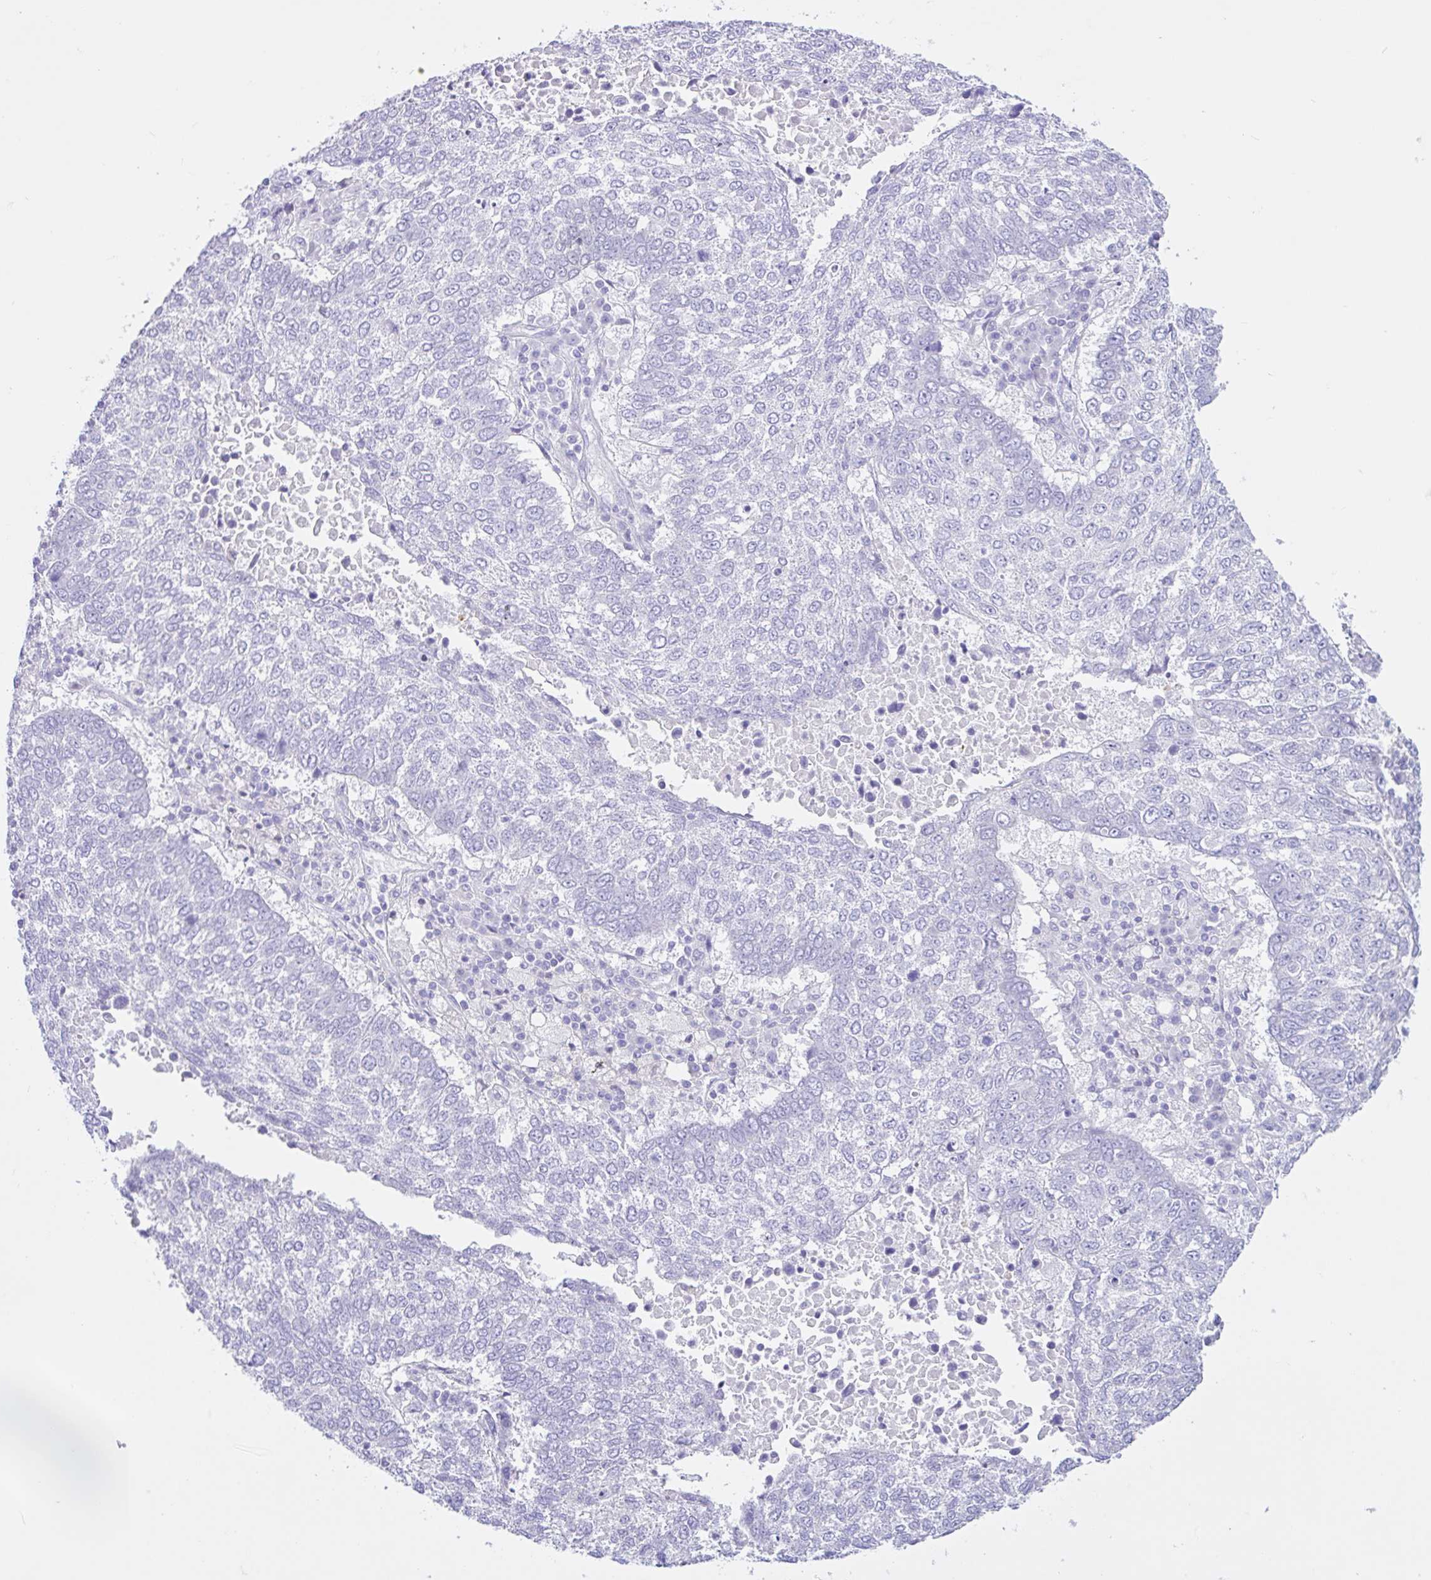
{"staining": {"intensity": "negative", "quantity": "none", "location": "none"}, "tissue": "lung cancer", "cell_type": "Tumor cells", "image_type": "cancer", "snomed": [{"axis": "morphology", "description": "Squamous cell carcinoma, NOS"}, {"axis": "topography", "description": "Lung"}], "caption": "Photomicrograph shows no significant protein positivity in tumor cells of lung cancer (squamous cell carcinoma). (Brightfield microscopy of DAB IHC at high magnification).", "gene": "CYP19A1", "patient": {"sex": "male", "age": 73}}